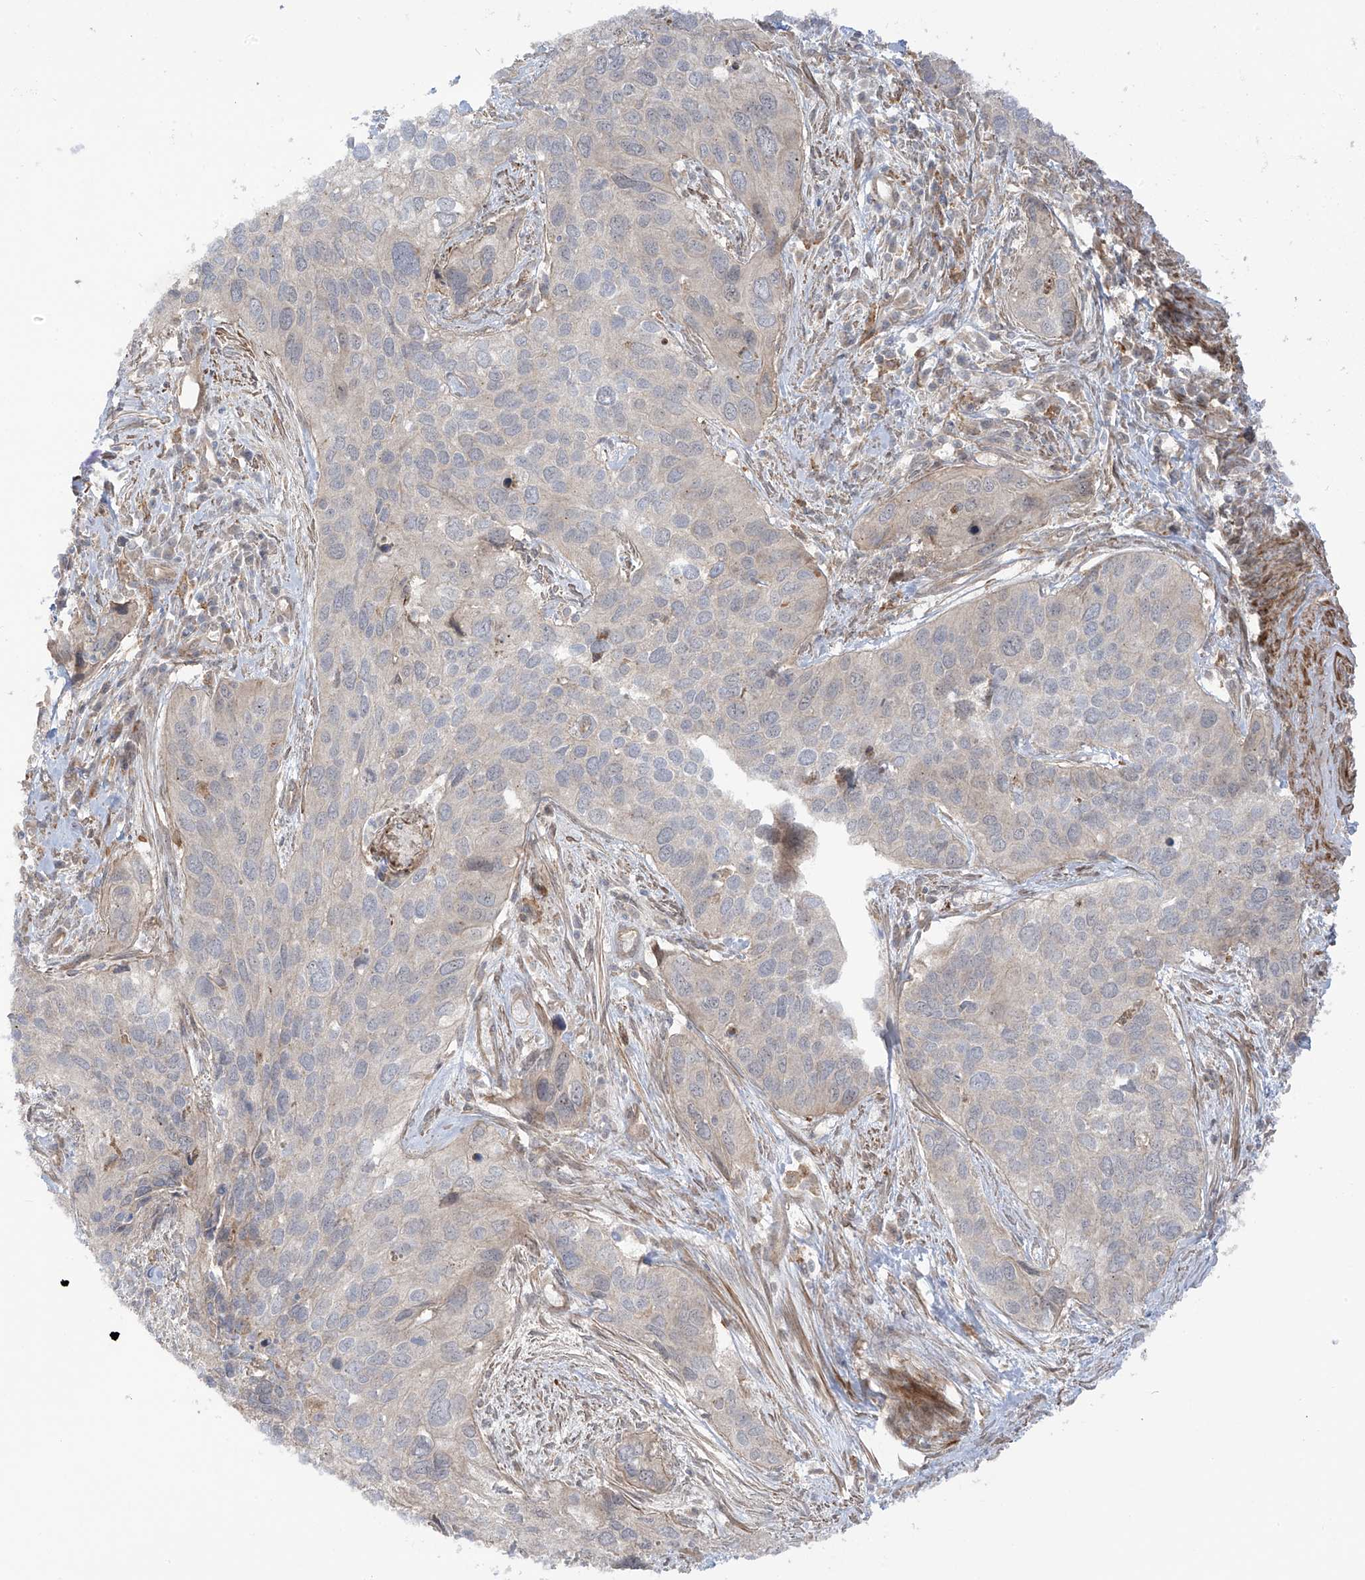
{"staining": {"intensity": "negative", "quantity": "none", "location": "none"}, "tissue": "cervical cancer", "cell_type": "Tumor cells", "image_type": "cancer", "snomed": [{"axis": "morphology", "description": "Squamous cell carcinoma, NOS"}, {"axis": "topography", "description": "Cervix"}], "caption": "High power microscopy photomicrograph of an IHC image of cervical squamous cell carcinoma, revealing no significant staining in tumor cells. (Stains: DAB (3,3'-diaminobenzidine) immunohistochemistry (IHC) with hematoxylin counter stain, Microscopy: brightfield microscopy at high magnification).", "gene": "ENTR1", "patient": {"sex": "female", "age": 55}}